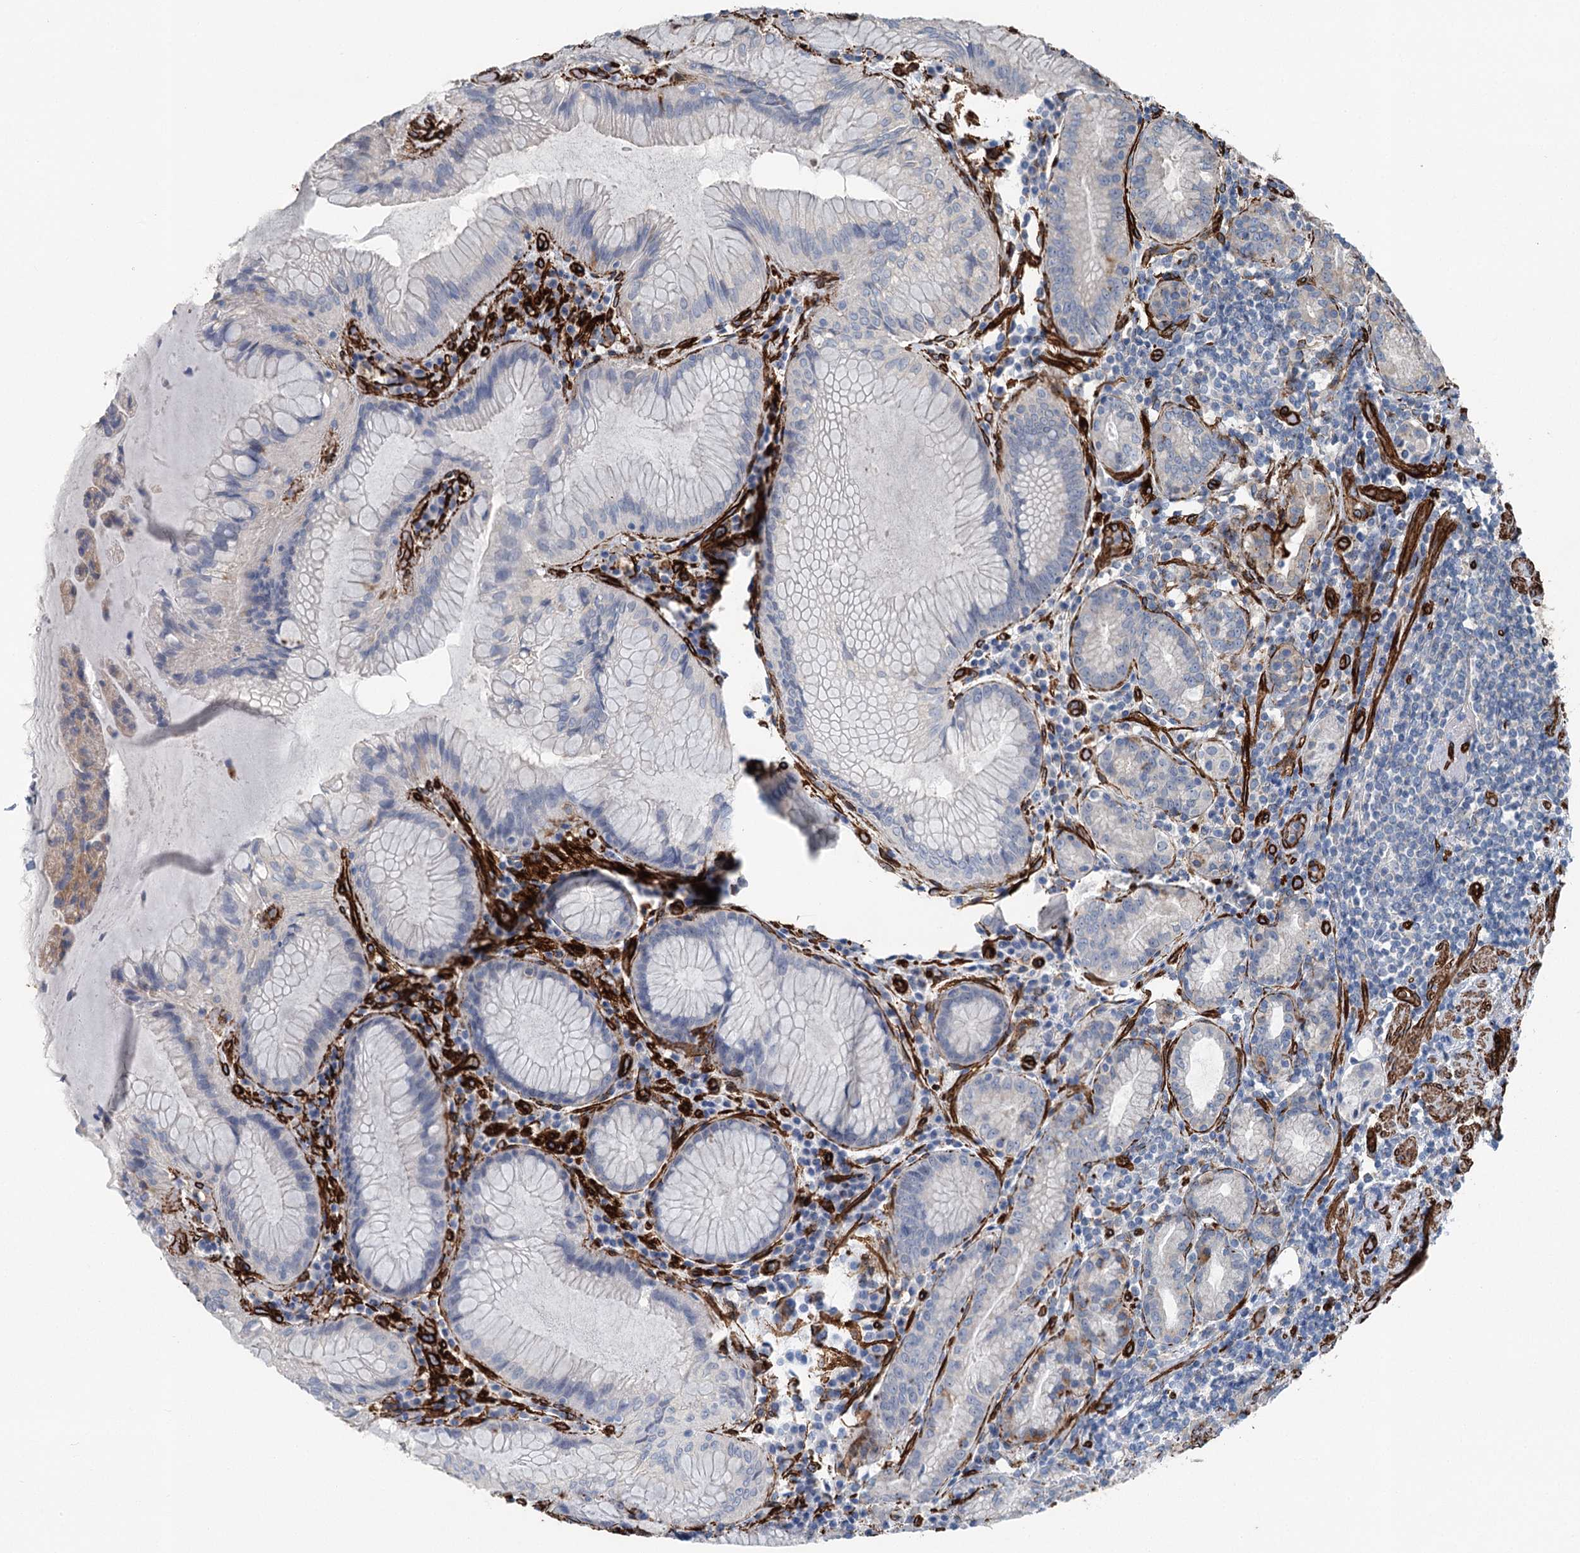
{"staining": {"intensity": "negative", "quantity": "none", "location": "none"}, "tissue": "stomach", "cell_type": "Glandular cells", "image_type": "normal", "snomed": [{"axis": "morphology", "description": "Normal tissue, NOS"}, {"axis": "topography", "description": "Stomach, upper"}, {"axis": "topography", "description": "Stomach, lower"}], "caption": "Micrograph shows no significant protein expression in glandular cells of normal stomach.", "gene": "IQSEC1", "patient": {"sex": "female", "age": 76}}